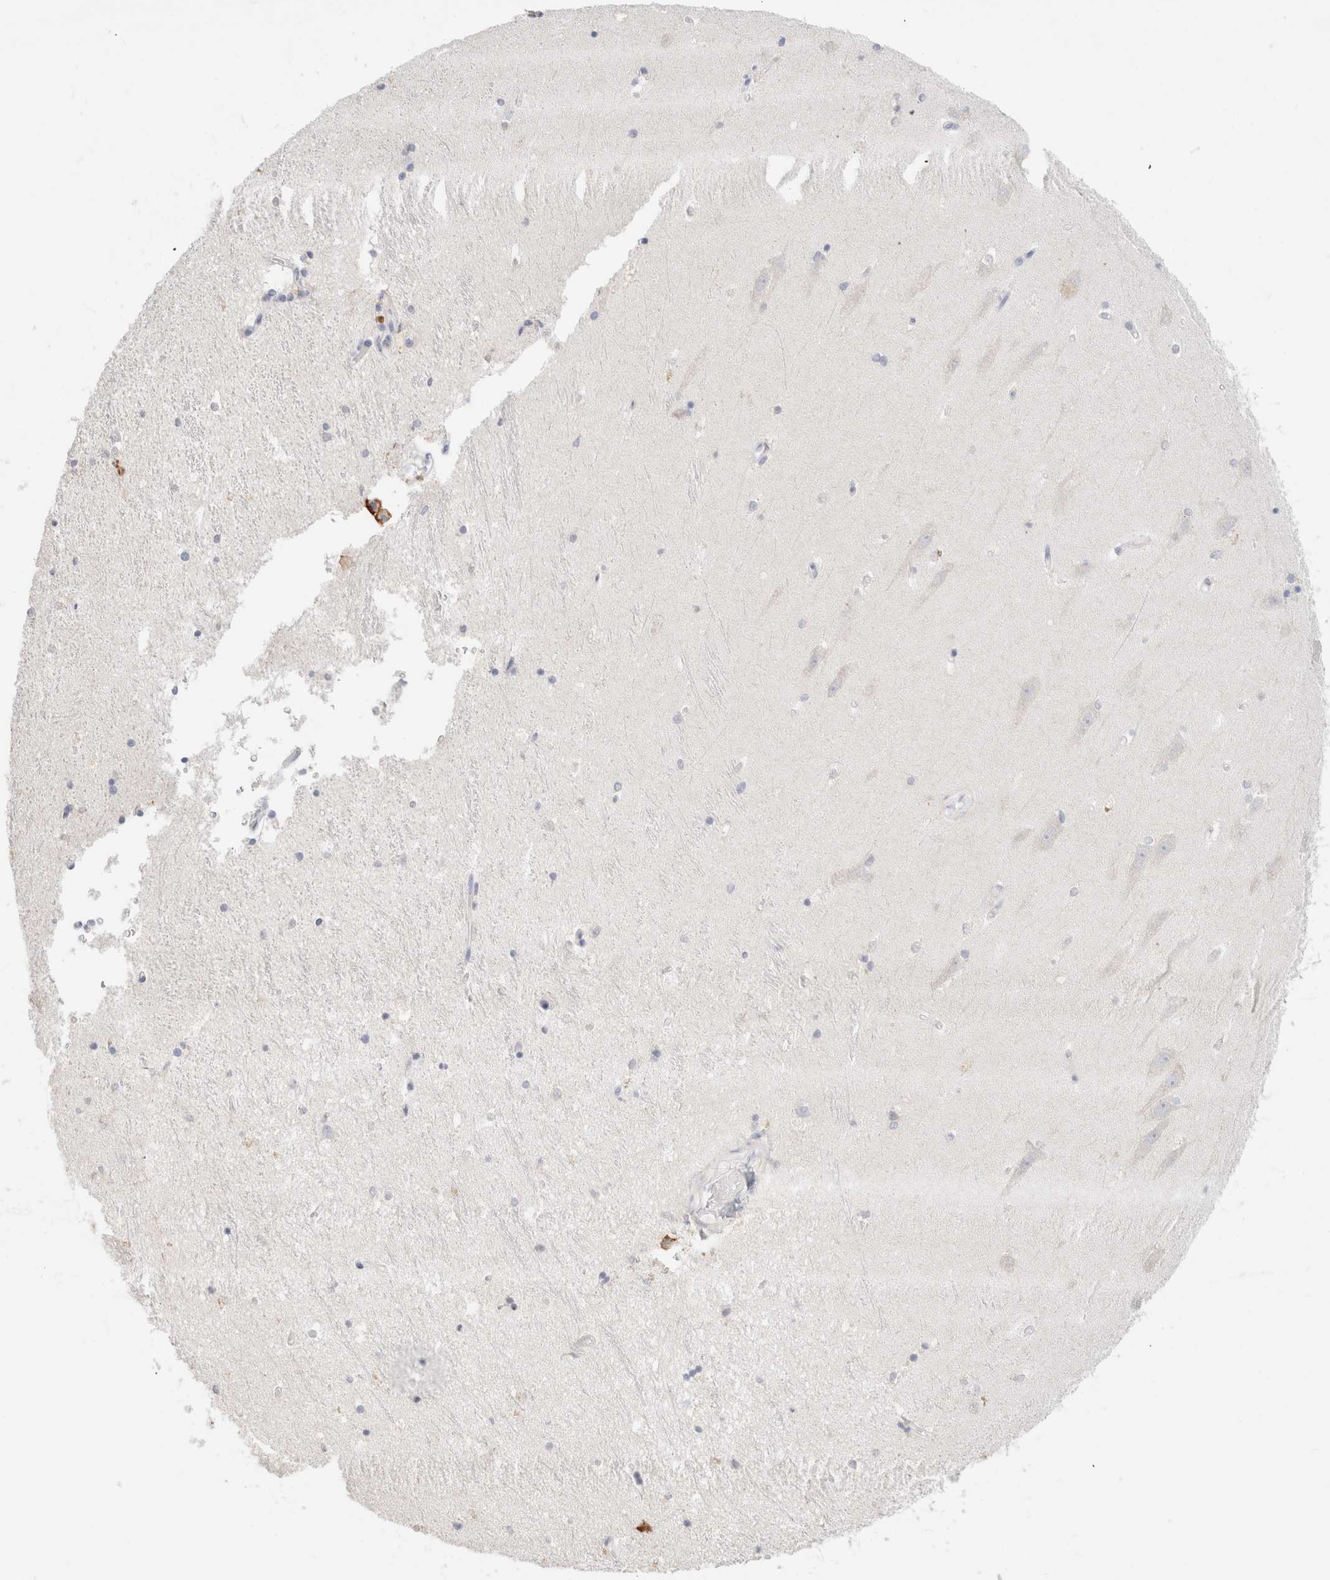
{"staining": {"intensity": "weak", "quantity": "<25%", "location": "cytoplasmic/membranous"}, "tissue": "hippocampus", "cell_type": "Glial cells", "image_type": "normal", "snomed": [{"axis": "morphology", "description": "Normal tissue, NOS"}, {"axis": "topography", "description": "Hippocampus"}], "caption": "The histopathology image demonstrates no significant positivity in glial cells of hippocampus.", "gene": "CA12", "patient": {"sex": "male", "age": 45}}